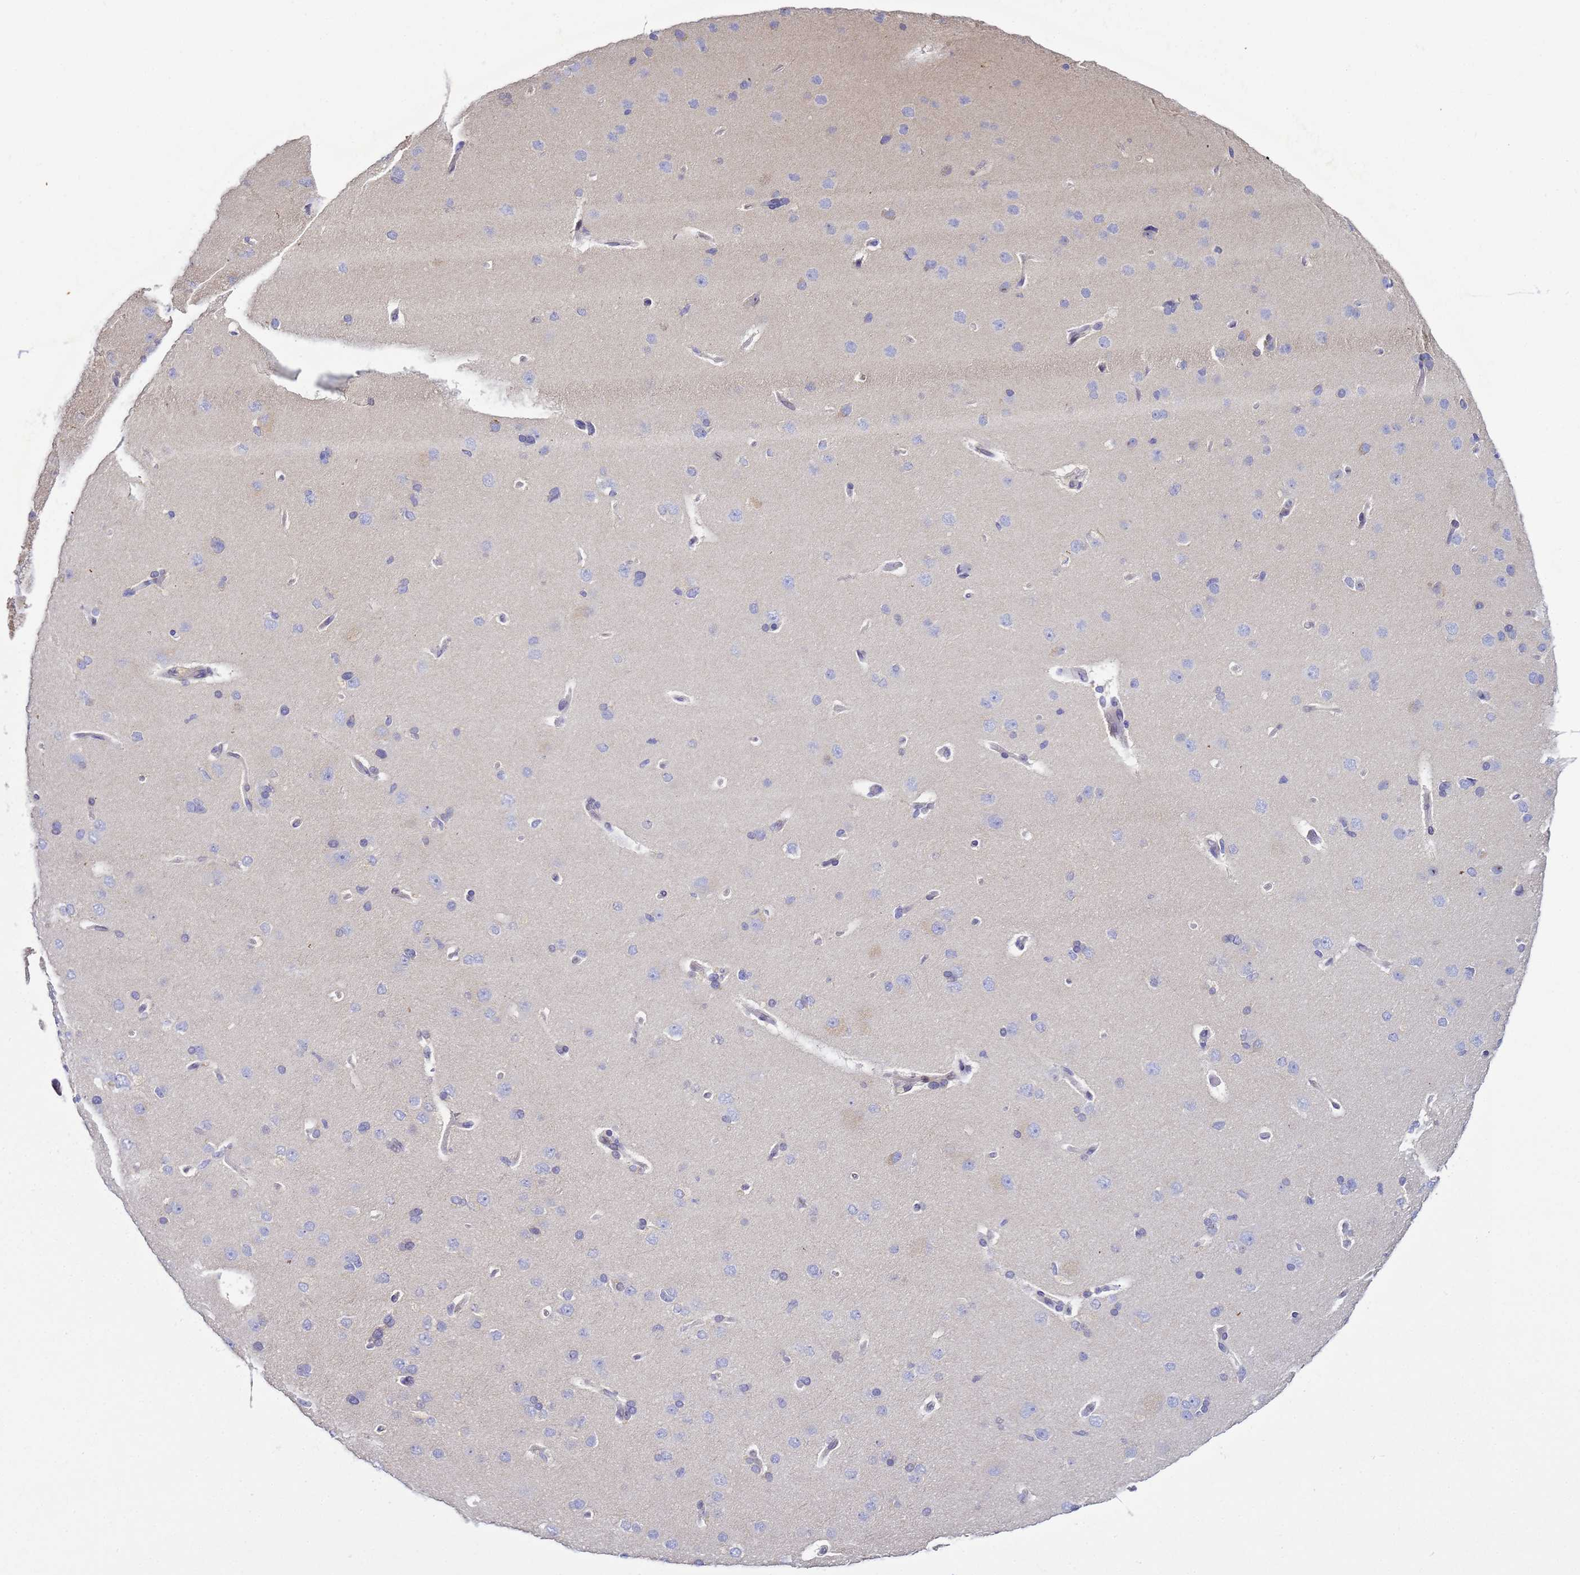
{"staining": {"intensity": "negative", "quantity": "none", "location": "none"}, "tissue": "cerebral cortex", "cell_type": "Endothelial cells", "image_type": "normal", "snomed": [{"axis": "morphology", "description": "Normal tissue, NOS"}, {"axis": "topography", "description": "Cerebral cortex"}], "caption": "This photomicrograph is of normal cerebral cortex stained with IHC to label a protein in brown with the nuclei are counter-stained blue. There is no positivity in endothelial cells.", "gene": "TBCD", "patient": {"sex": "male", "age": 62}}